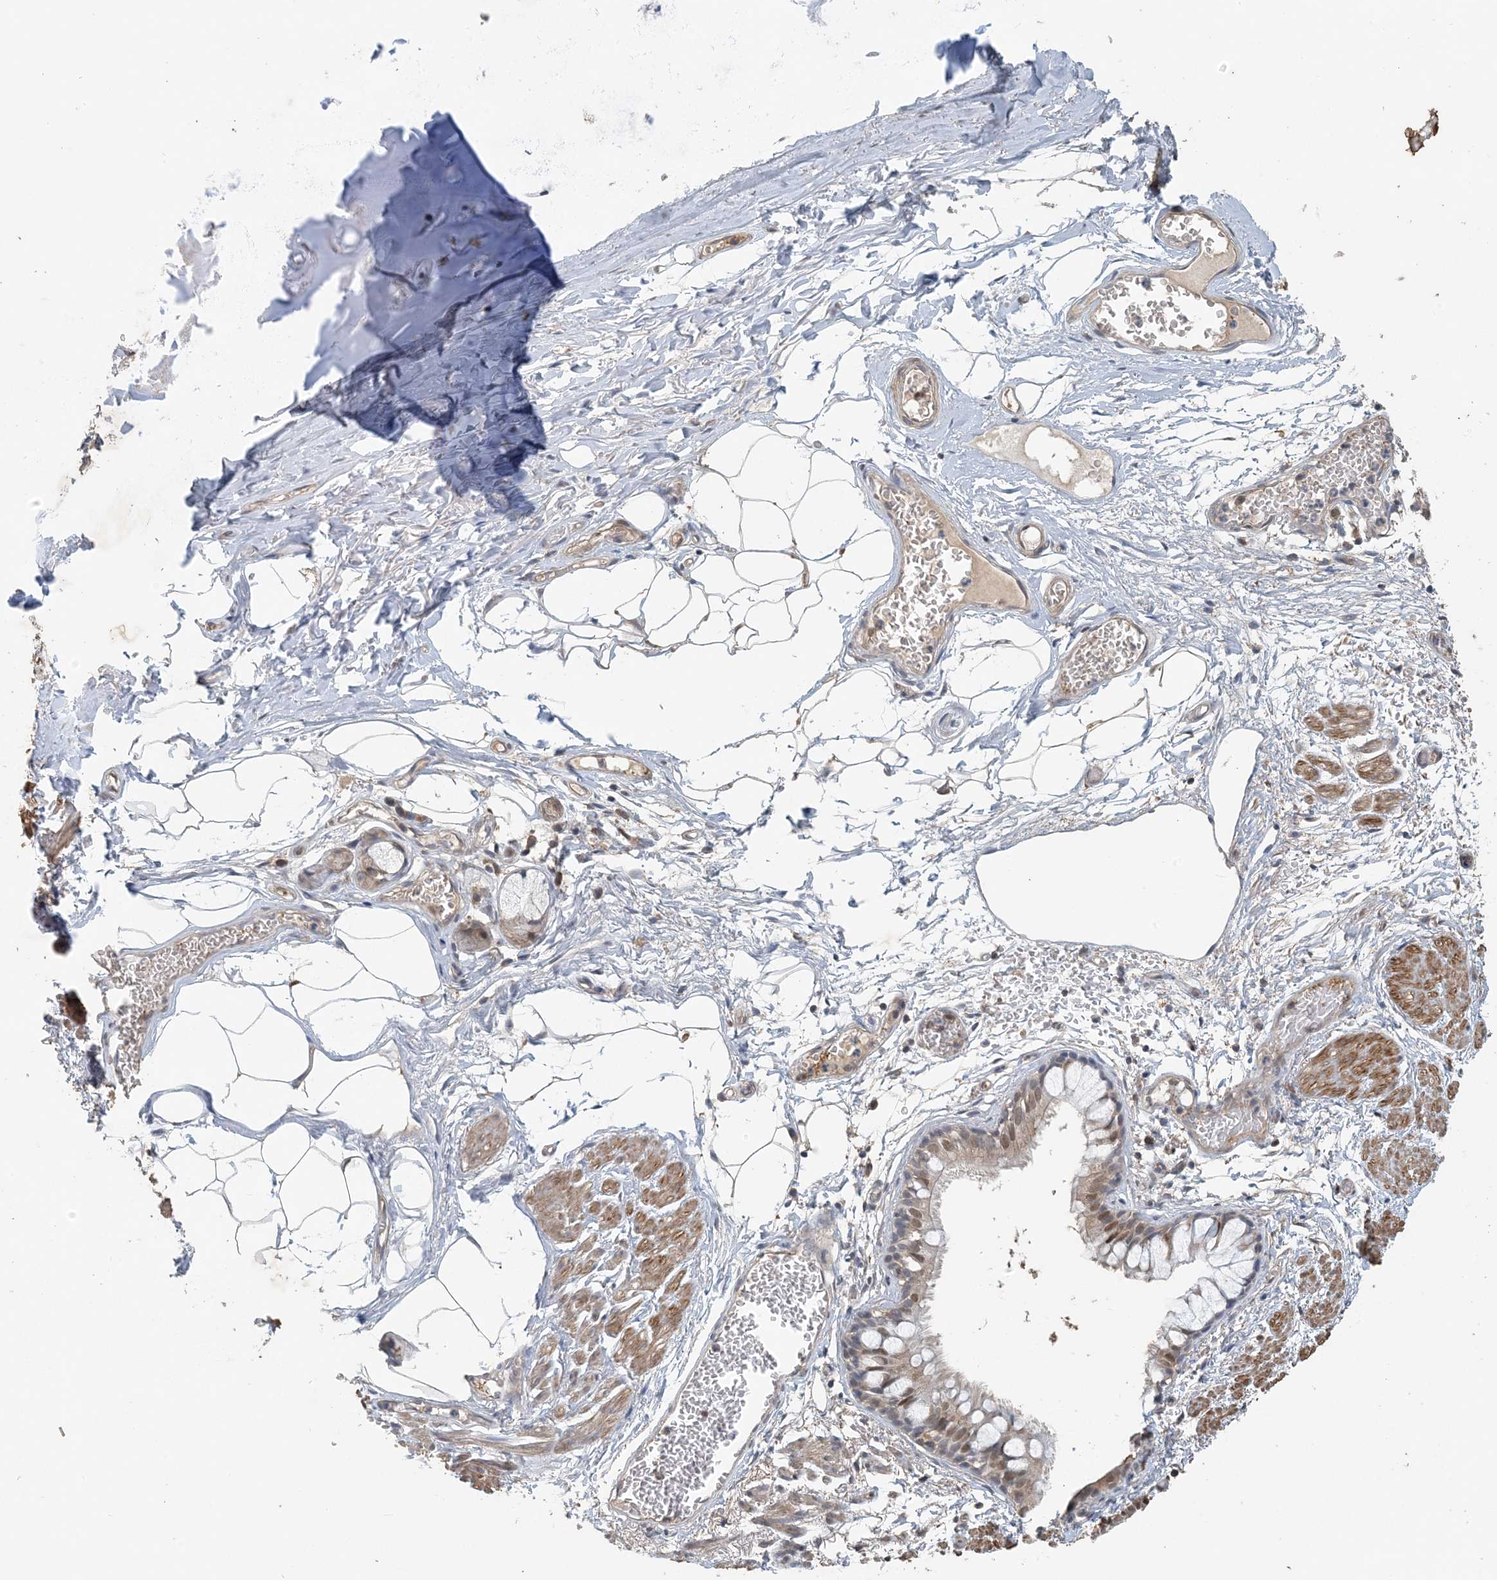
{"staining": {"intensity": "moderate", "quantity": "<25%", "location": "nuclear"}, "tissue": "bronchus", "cell_type": "Respiratory epithelial cells", "image_type": "normal", "snomed": [{"axis": "morphology", "description": "Normal tissue, NOS"}, {"axis": "topography", "description": "Bronchus"}, {"axis": "topography", "description": "Lung"}], "caption": "Approximately <25% of respiratory epithelial cells in benign human bronchus reveal moderate nuclear protein positivity as visualized by brown immunohistochemical staining.", "gene": "ZC3H12A", "patient": {"sex": "male", "age": 56}}